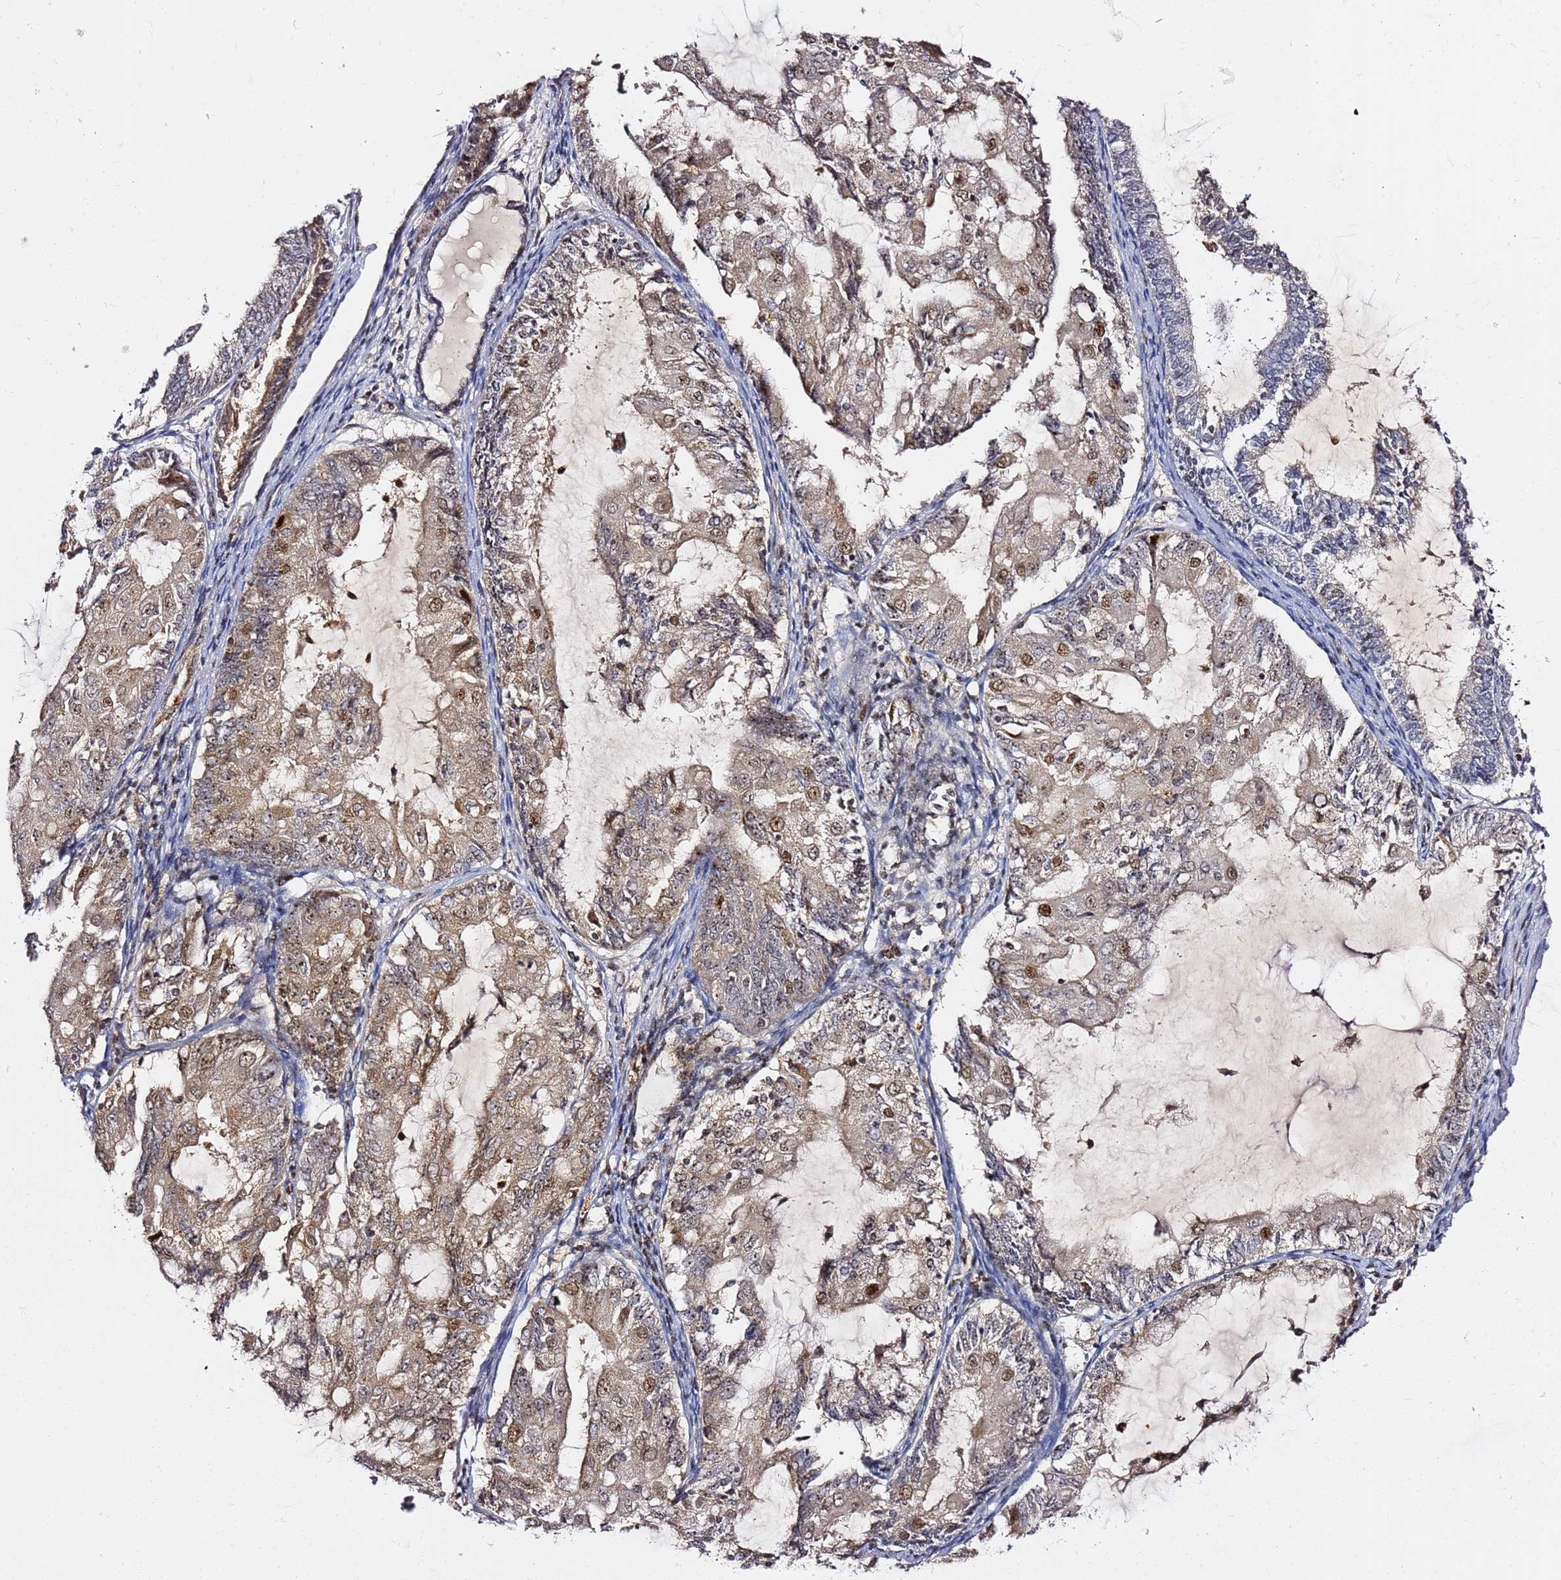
{"staining": {"intensity": "moderate", "quantity": "25%-75%", "location": "cytoplasmic/membranous,nuclear"}, "tissue": "endometrial cancer", "cell_type": "Tumor cells", "image_type": "cancer", "snomed": [{"axis": "morphology", "description": "Adenocarcinoma, NOS"}, {"axis": "topography", "description": "Endometrium"}], "caption": "Human endometrial cancer (adenocarcinoma) stained with a protein marker shows moderate staining in tumor cells.", "gene": "FCF1", "patient": {"sex": "female", "age": 81}}